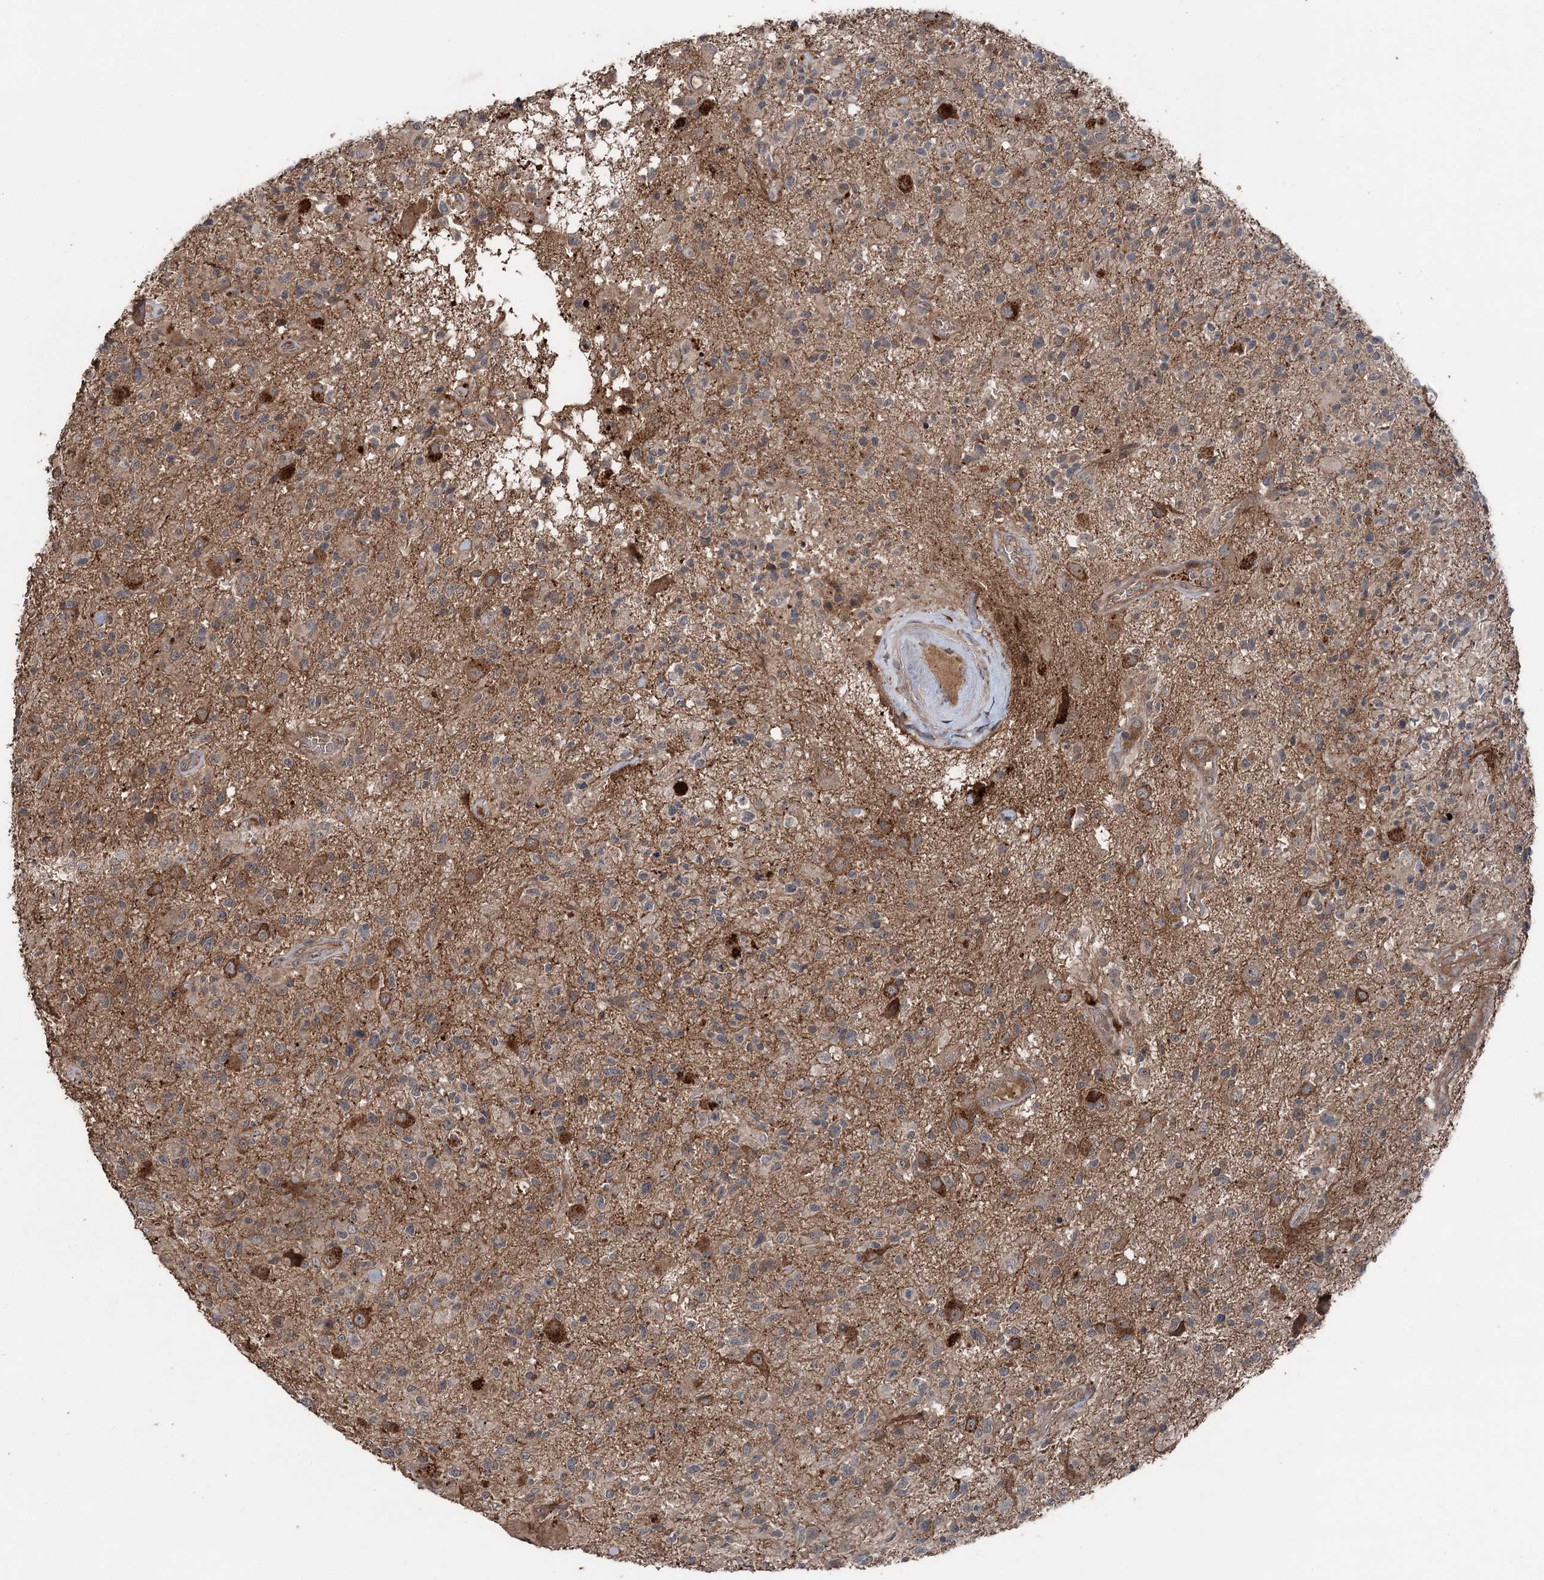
{"staining": {"intensity": "moderate", "quantity": "<25%", "location": "cytoplasmic/membranous"}, "tissue": "glioma", "cell_type": "Tumor cells", "image_type": "cancer", "snomed": [{"axis": "morphology", "description": "Glioma, malignant, High grade"}, {"axis": "morphology", "description": "Glioblastoma, NOS"}, {"axis": "topography", "description": "Brain"}], "caption": "Immunohistochemical staining of human glioblastoma exhibits low levels of moderate cytoplasmic/membranous positivity in about <25% of tumor cells.", "gene": "MAPK8IP2", "patient": {"sex": "male", "age": 60}}